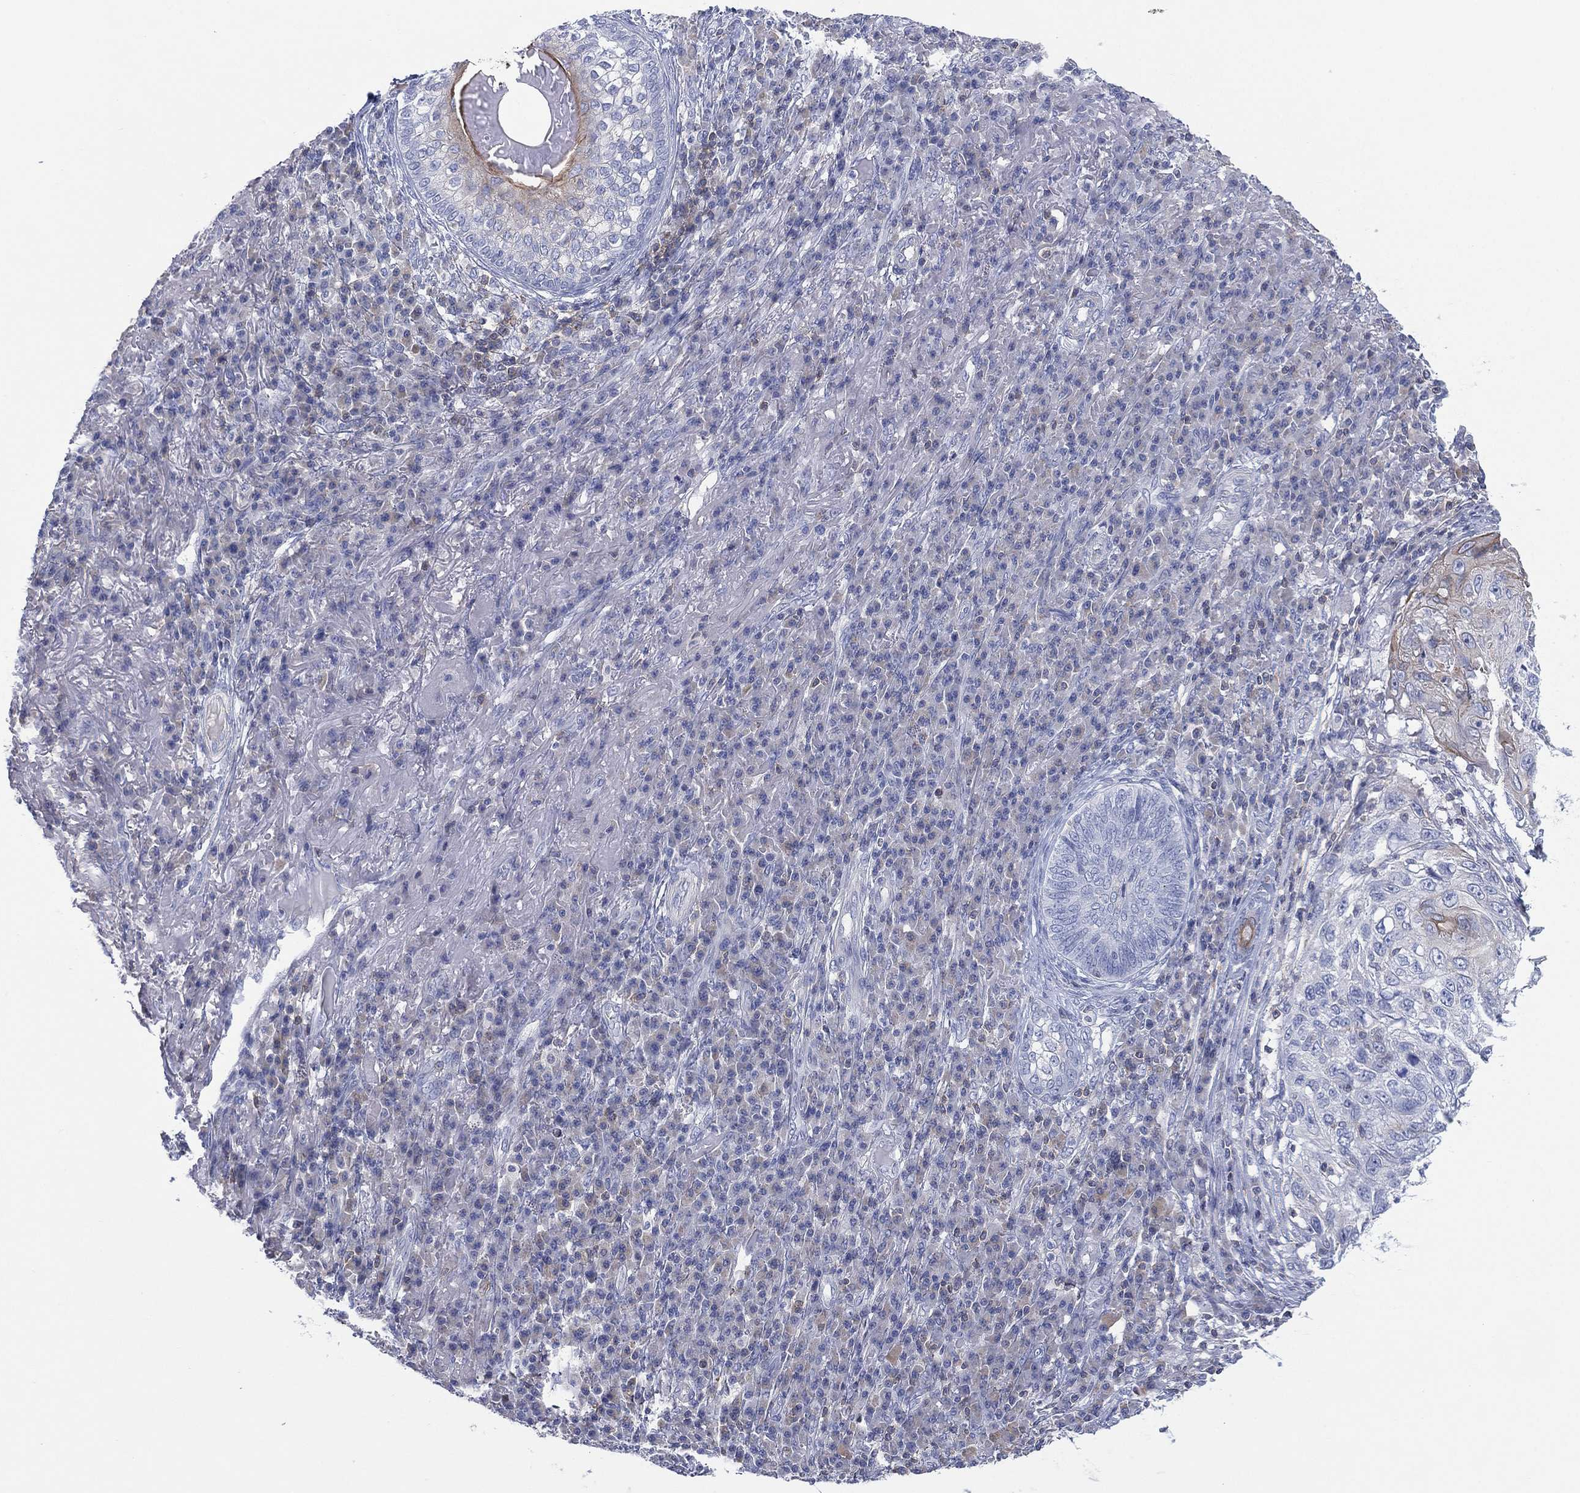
{"staining": {"intensity": "negative", "quantity": "none", "location": "none"}, "tissue": "skin cancer", "cell_type": "Tumor cells", "image_type": "cancer", "snomed": [{"axis": "morphology", "description": "Squamous cell carcinoma, NOS"}, {"axis": "topography", "description": "Skin"}], "caption": "Tumor cells show no significant staining in skin squamous cell carcinoma.", "gene": "SEPTIN1", "patient": {"sex": "male", "age": 92}}